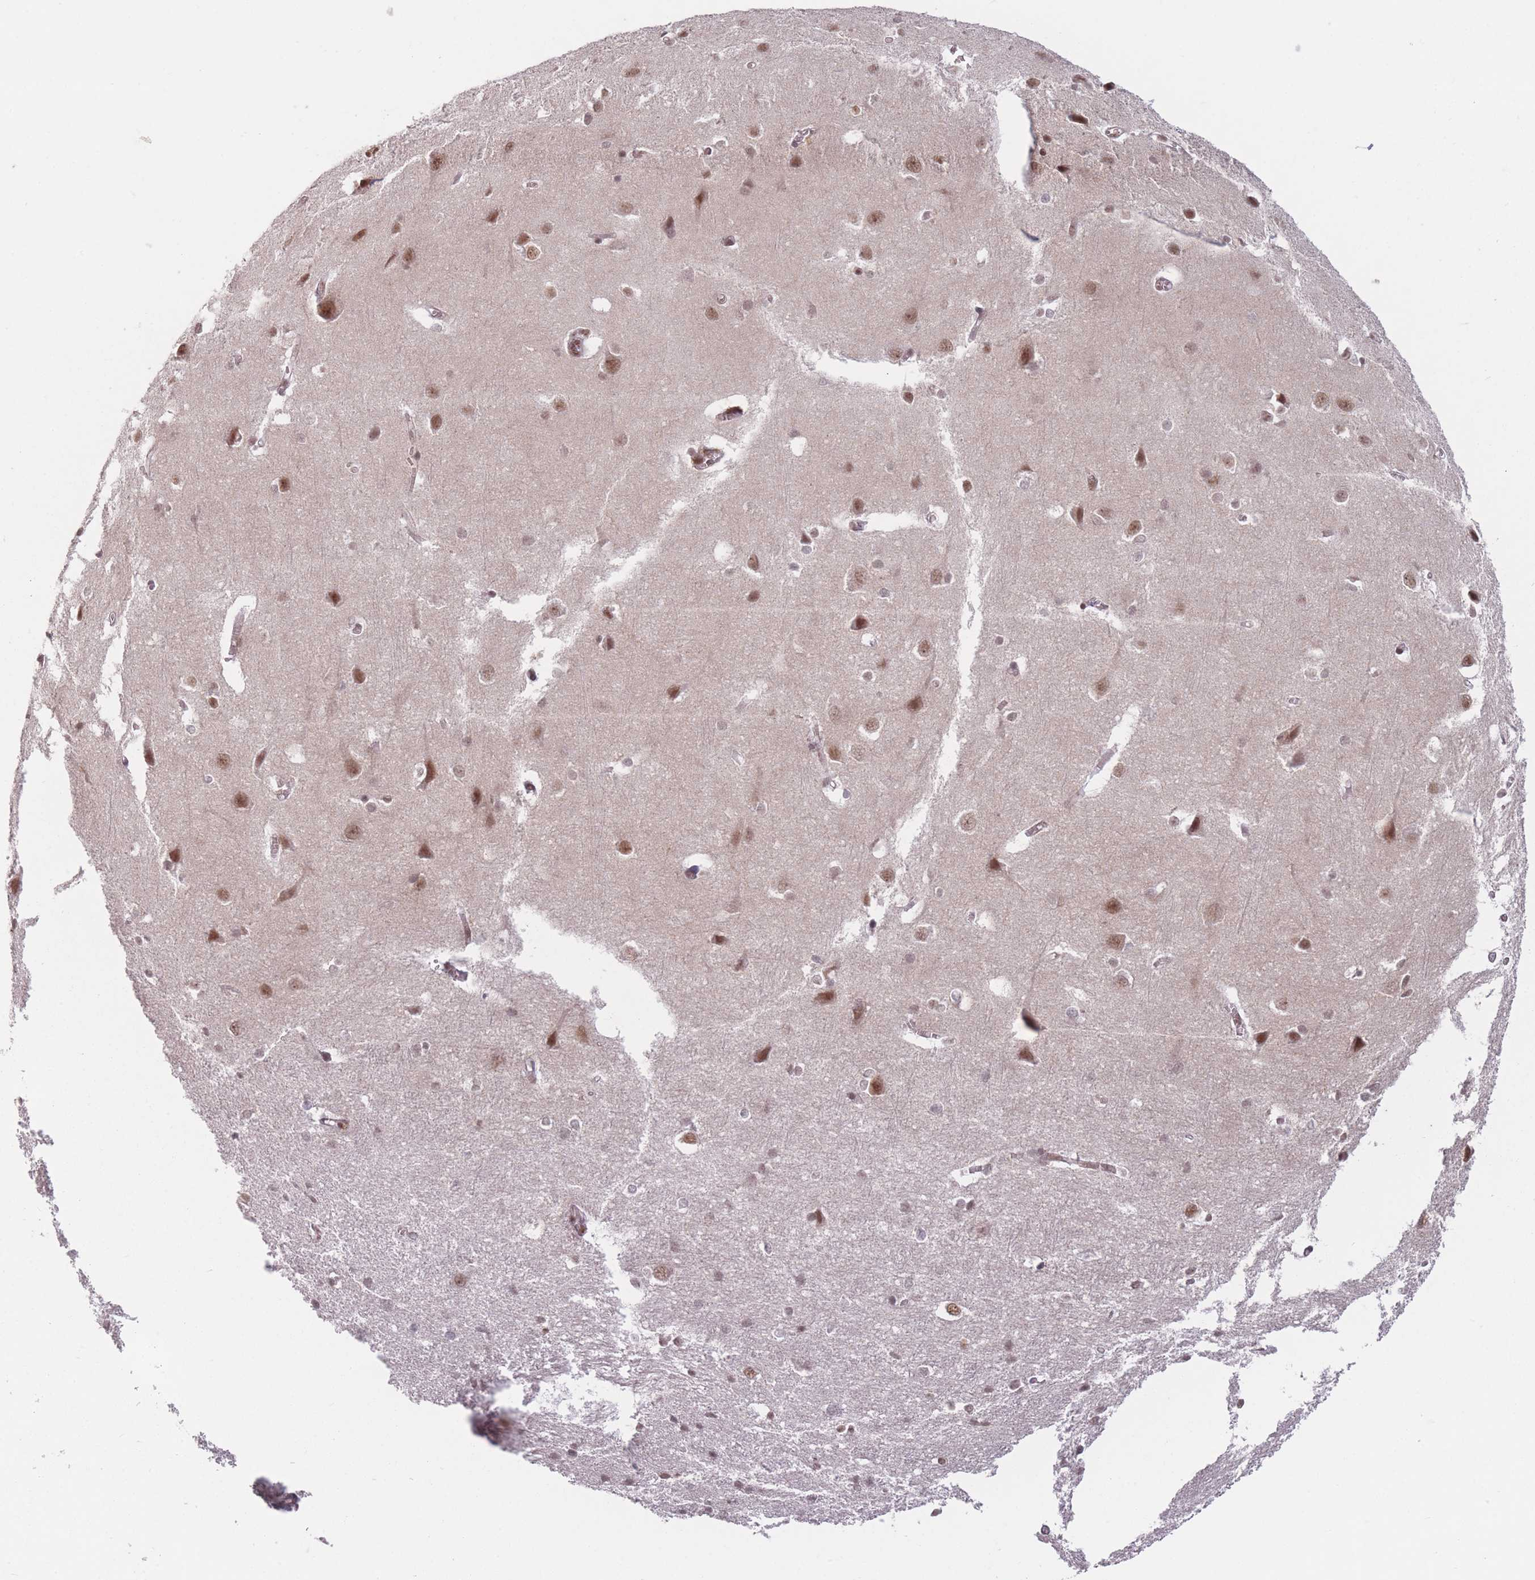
{"staining": {"intensity": "moderate", "quantity": ">75%", "location": "nuclear"}, "tissue": "cerebral cortex", "cell_type": "Endothelial cells", "image_type": "normal", "snomed": [{"axis": "morphology", "description": "Normal tissue, NOS"}, {"axis": "topography", "description": "Cerebral cortex"}], "caption": "High-power microscopy captured an immunohistochemistry micrograph of benign cerebral cortex, revealing moderate nuclear positivity in approximately >75% of endothelial cells.", "gene": "SUPT6H", "patient": {"sex": "male", "age": 37}}